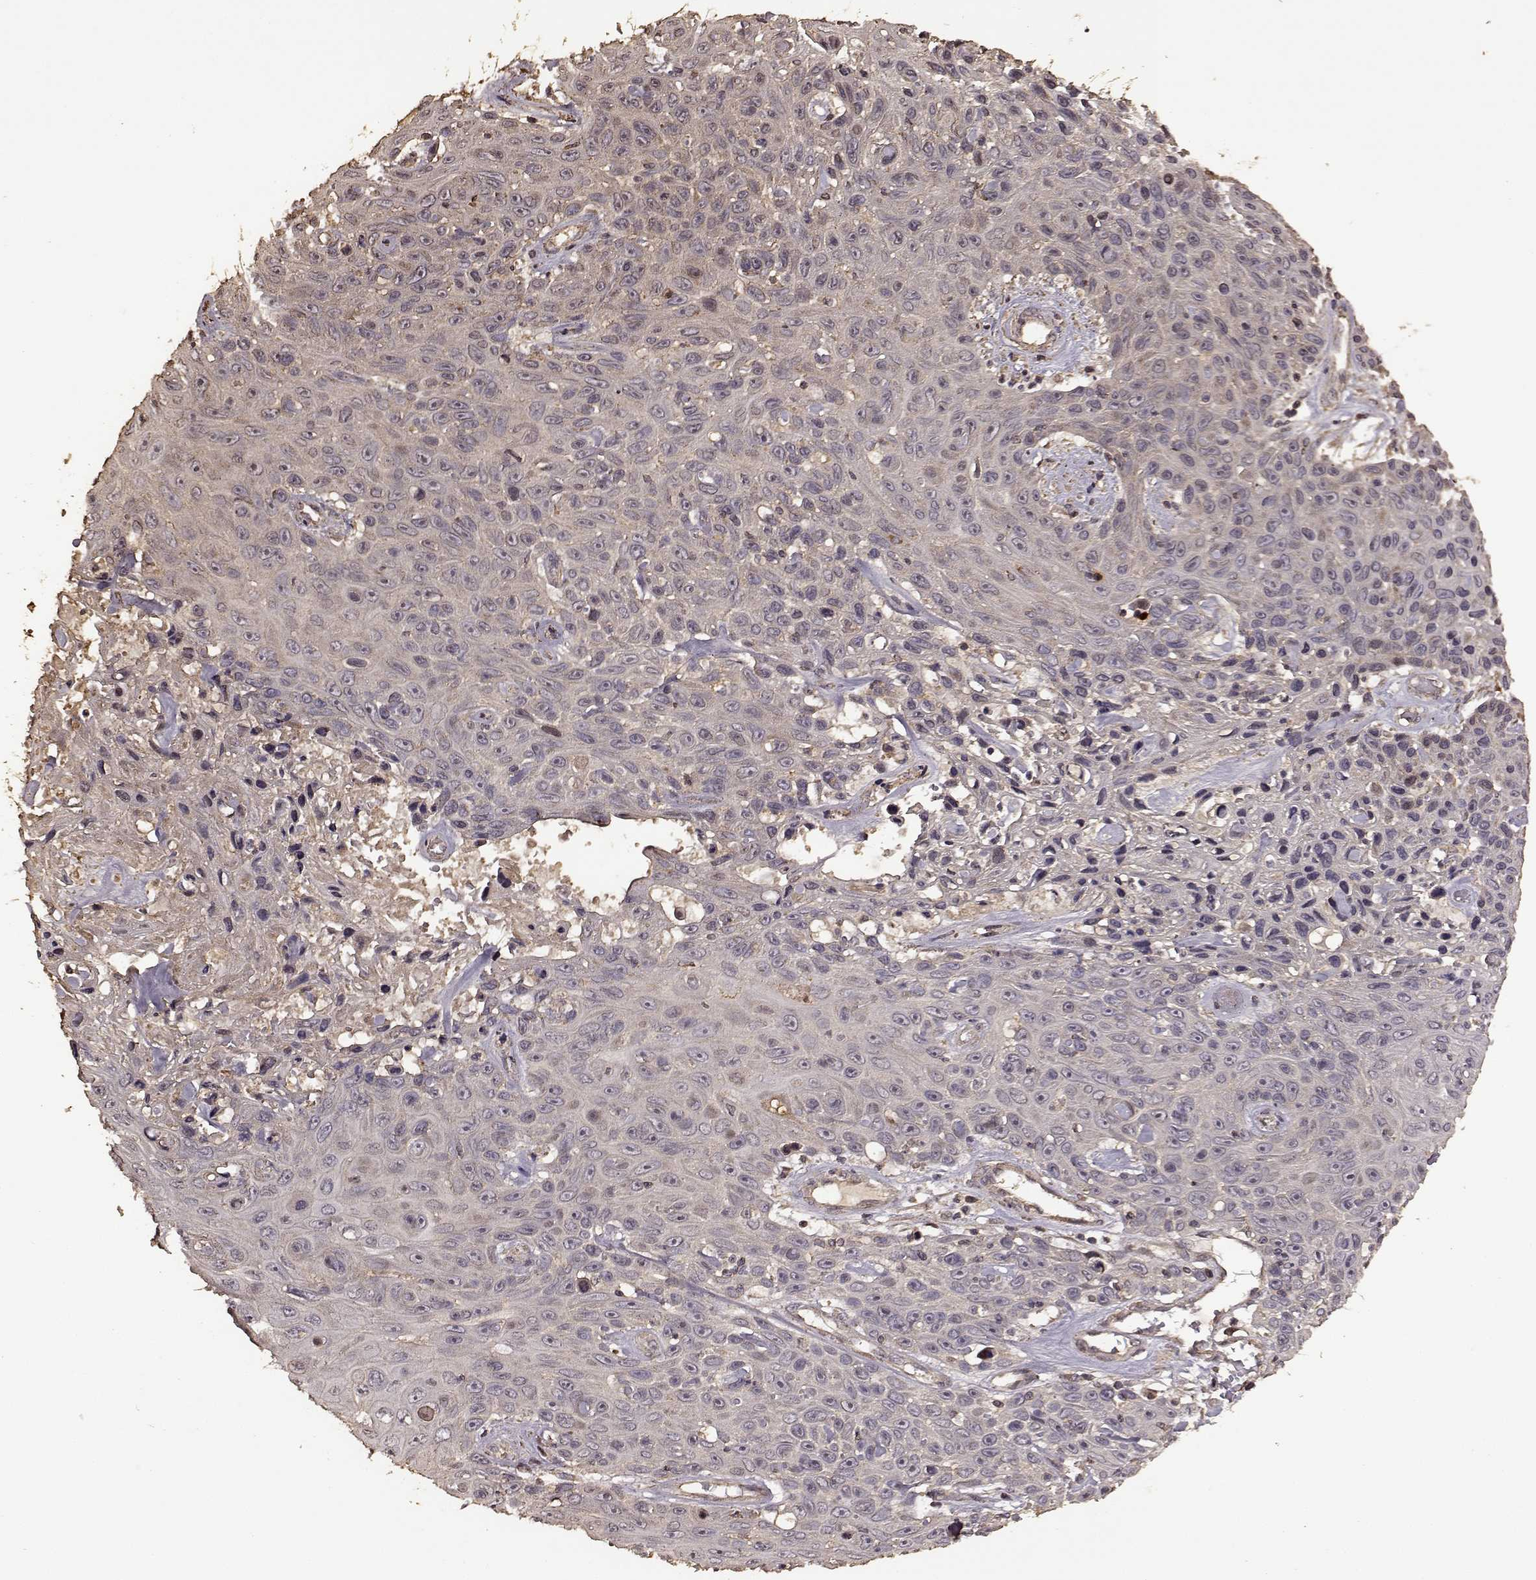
{"staining": {"intensity": "negative", "quantity": "none", "location": "none"}, "tissue": "skin cancer", "cell_type": "Tumor cells", "image_type": "cancer", "snomed": [{"axis": "morphology", "description": "Squamous cell carcinoma, NOS"}, {"axis": "topography", "description": "Skin"}], "caption": "The IHC micrograph has no significant expression in tumor cells of squamous cell carcinoma (skin) tissue. (DAB IHC visualized using brightfield microscopy, high magnification).", "gene": "FBXW11", "patient": {"sex": "male", "age": 82}}